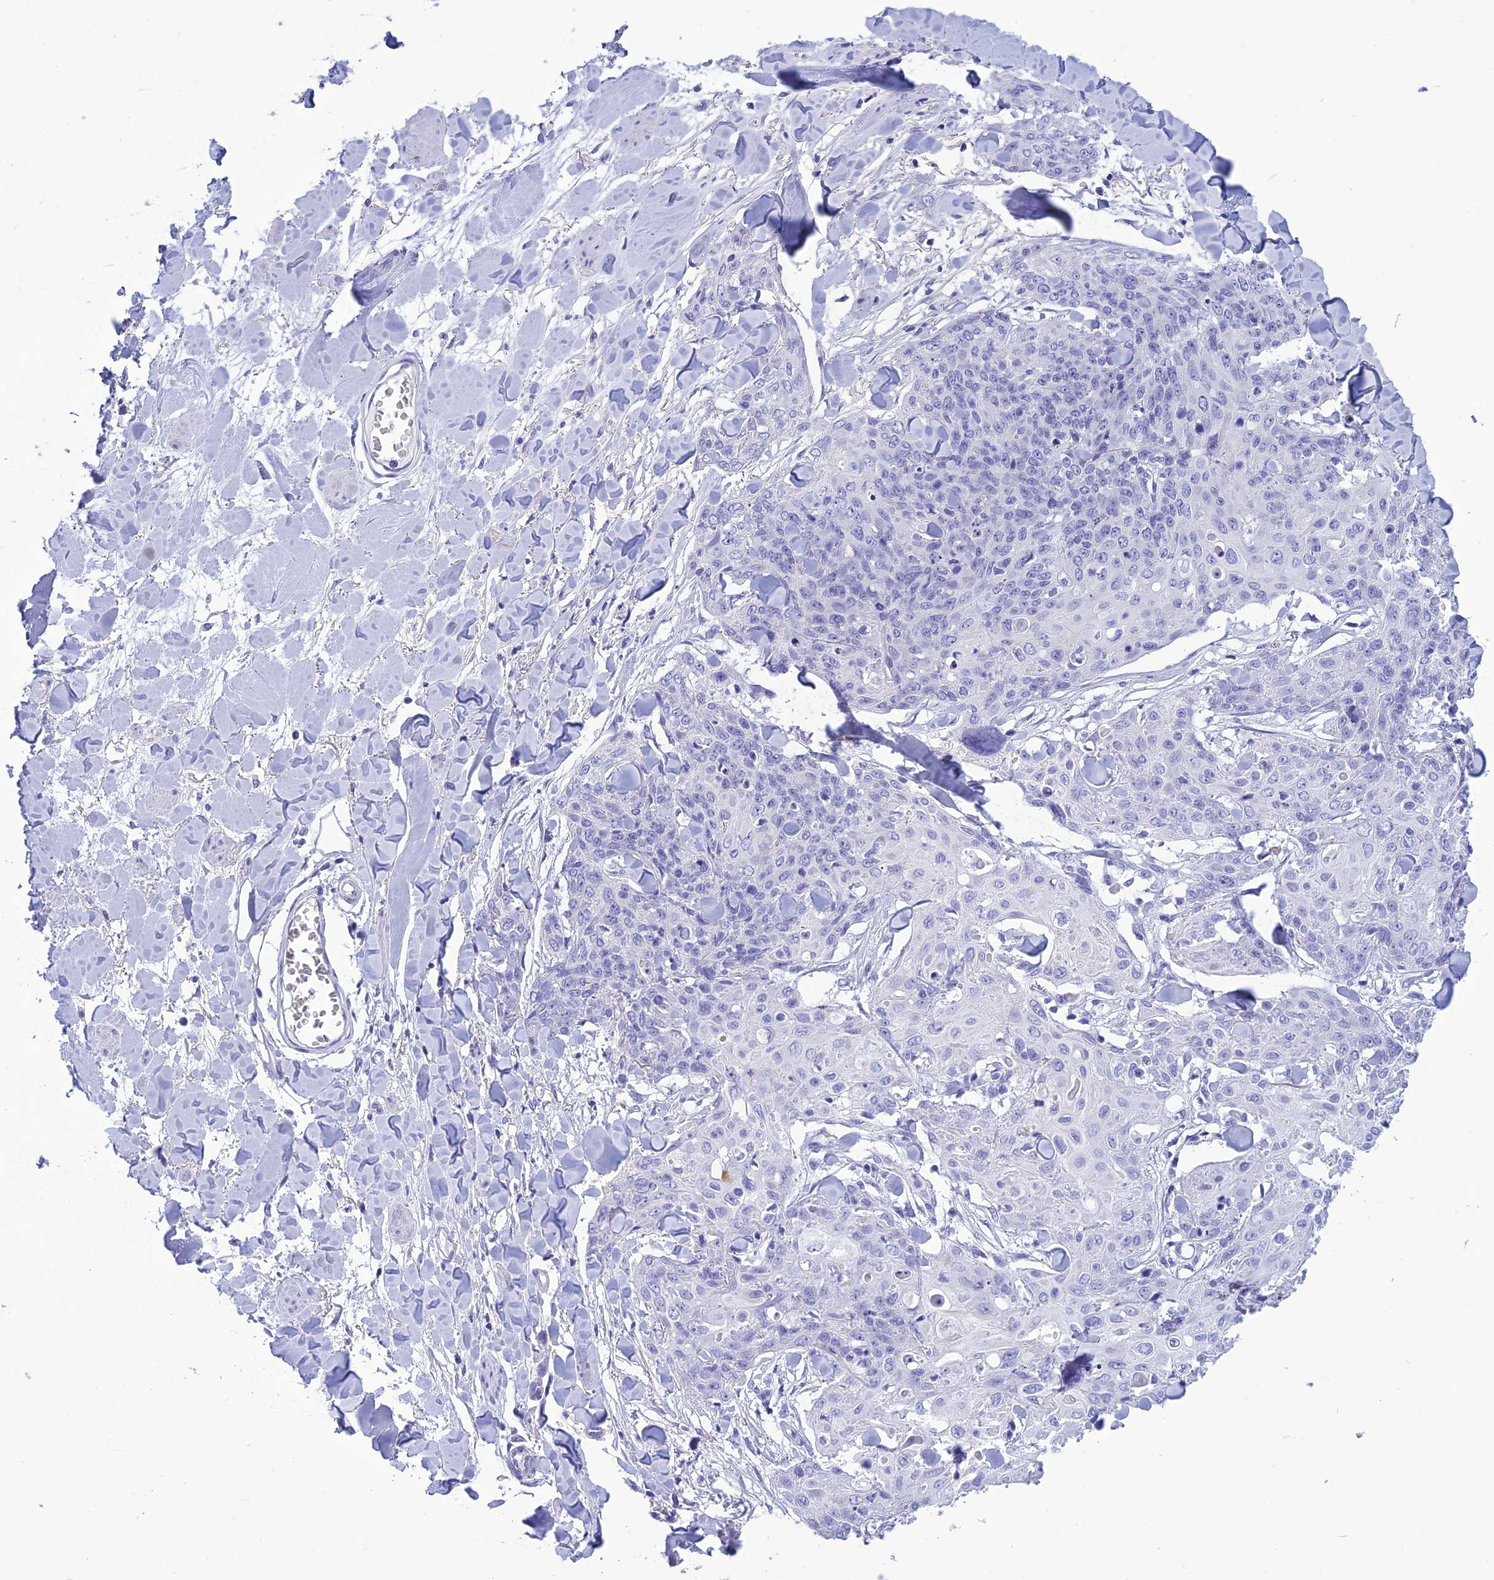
{"staining": {"intensity": "negative", "quantity": "none", "location": "none"}, "tissue": "skin cancer", "cell_type": "Tumor cells", "image_type": "cancer", "snomed": [{"axis": "morphology", "description": "Squamous cell carcinoma, NOS"}, {"axis": "topography", "description": "Skin"}, {"axis": "topography", "description": "Vulva"}], "caption": "A micrograph of skin cancer (squamous cell carcinoma) stained for a protein reveals no brown staining in tumor cells. Brightfield microscopy of immunohistochemistry stained with DAB (brown) and hematoxylin (blue), captured at high magnification.", "gene": "BBS2", "patient": {"sex": "female", "age": 85}}